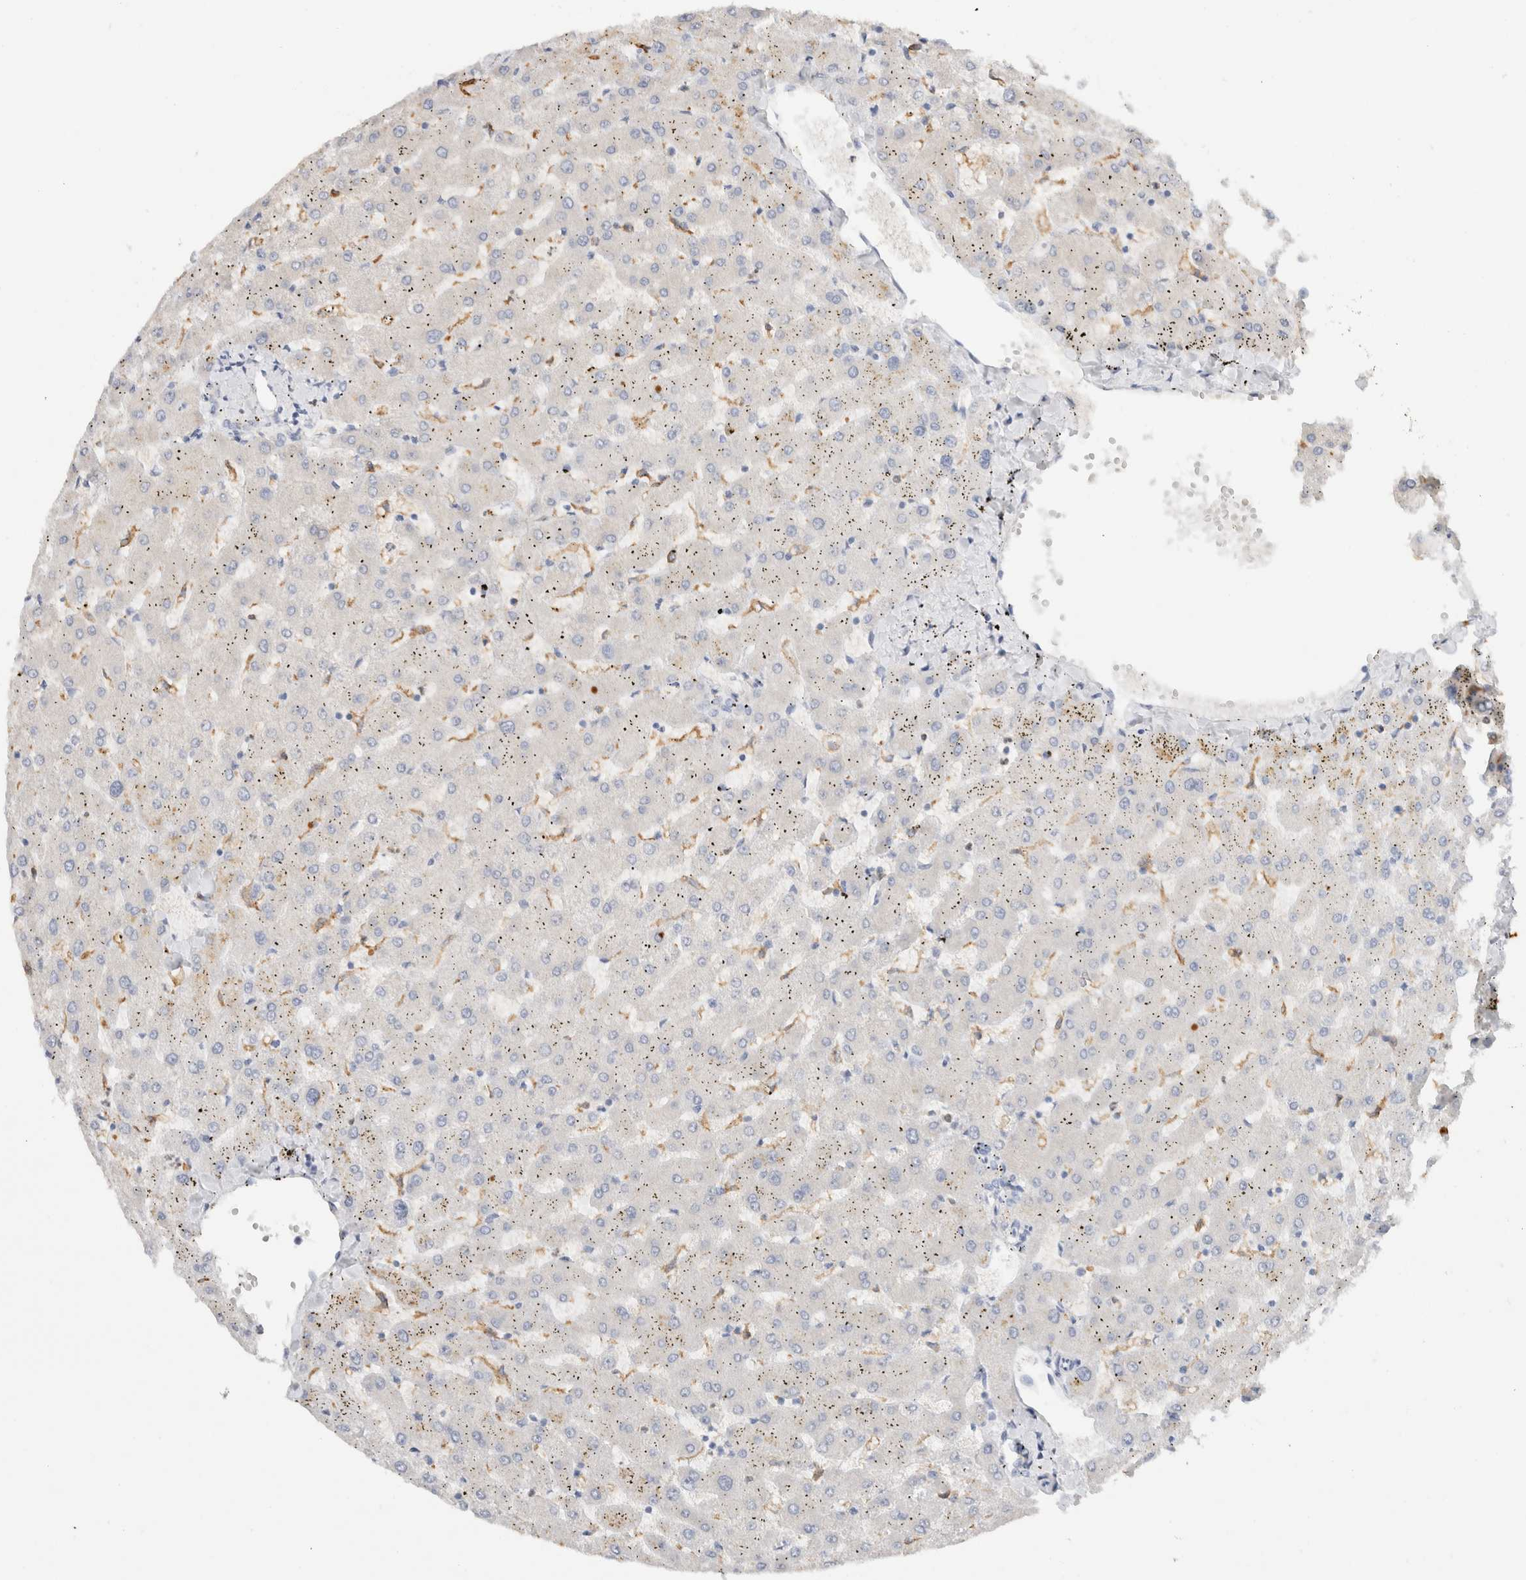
{"staining": {"intensity": "negative", "quantity": "none", "location": "none"}, "tissue": "liver", "cell_type": "Cholangiocytes", "image_type": "normal", "snomed": [{"axis": "morphology", "description": "Normal tissue, NOS"}, {"axis": "topography", "description": "Liver"}], "caption": "Immunohistochemistry (IHC) micrograph of benign liver: liver stained with DAB (3,3'-diaminobenzidine) displays no significant protein staining in cholangiocytes.", "gene": "ADAM30", "patient": {"sex": "female", "age": 63}}